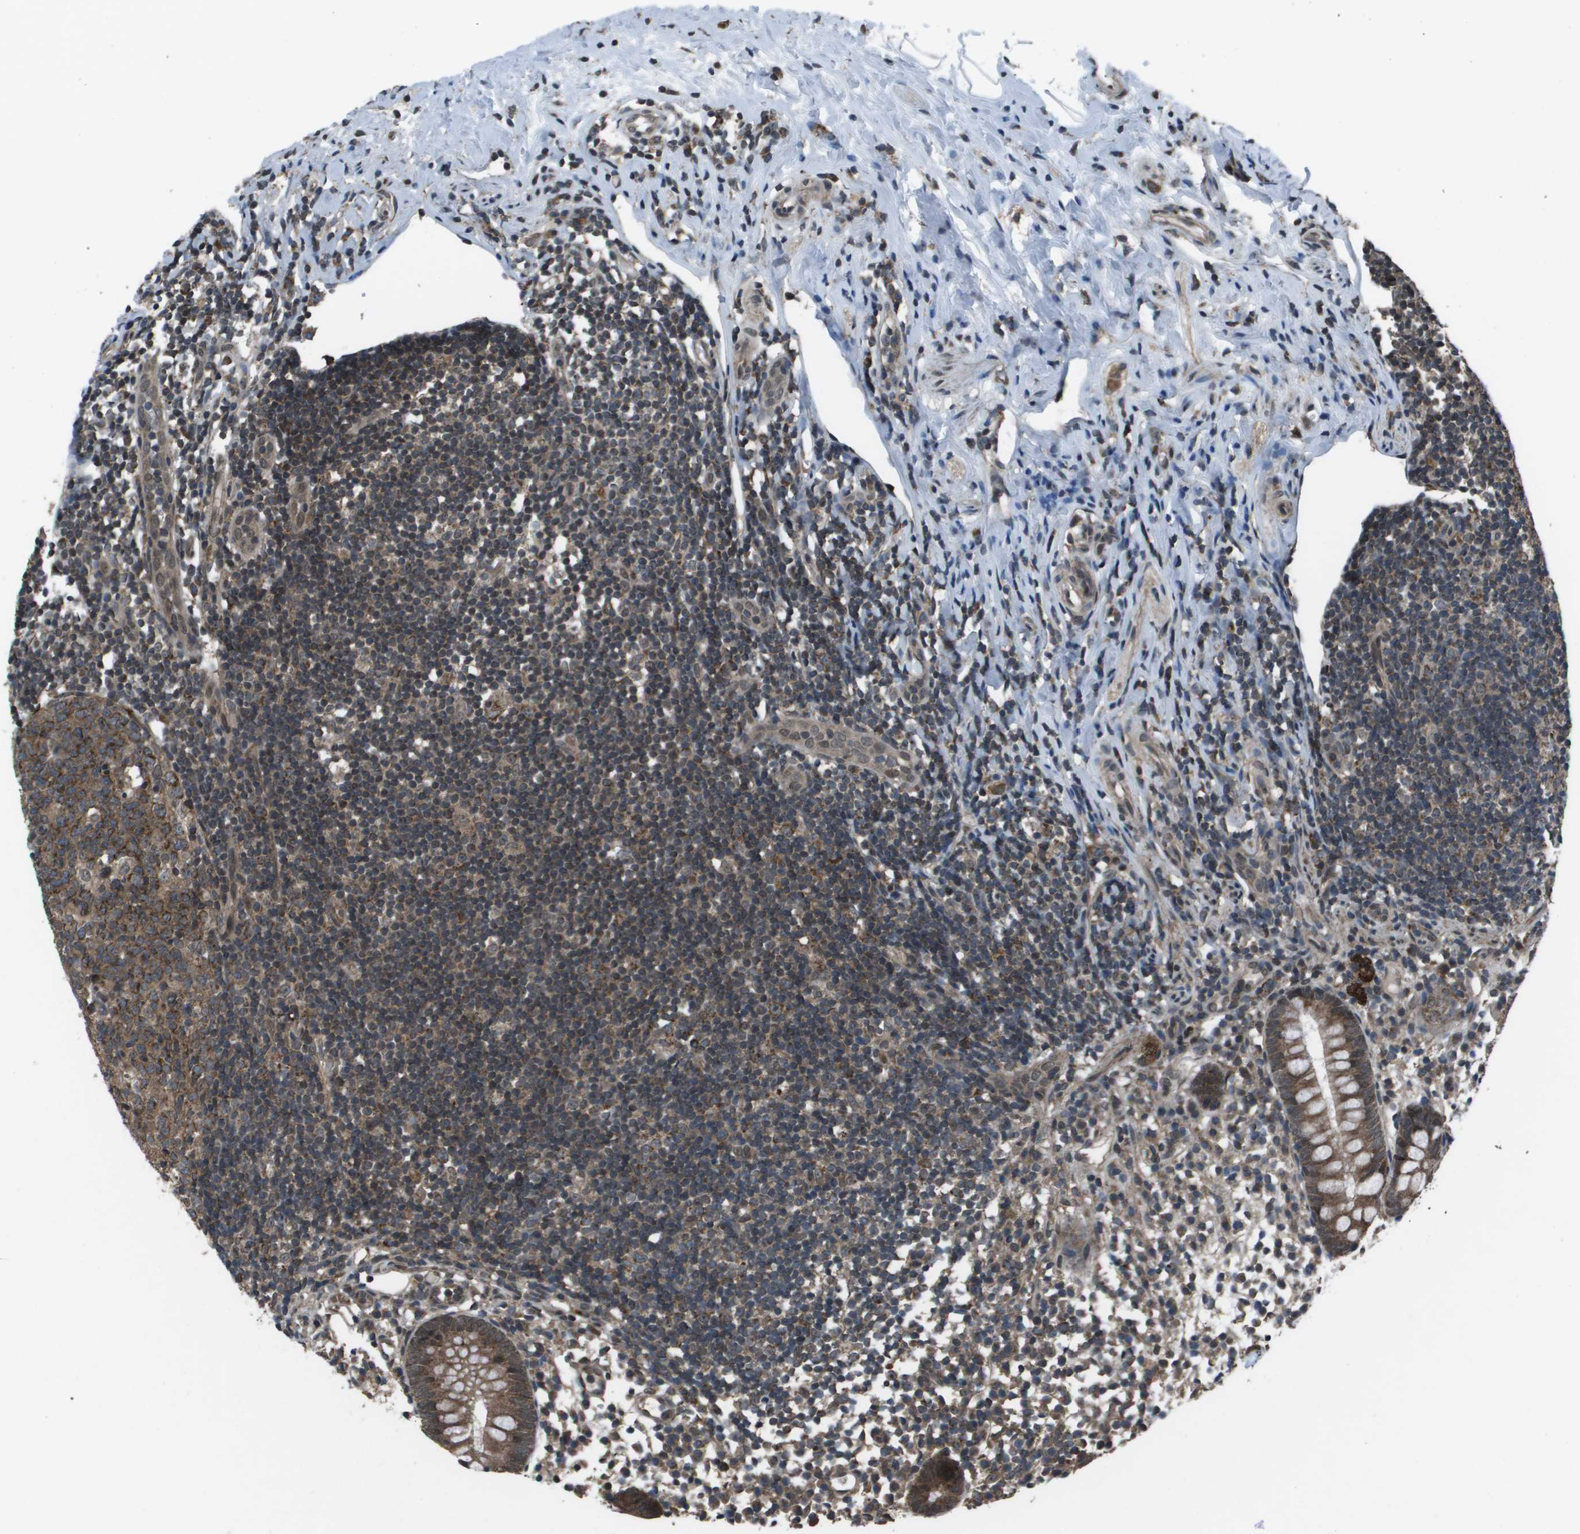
{"staining": {"intensity": "moderate", "quantity": ">75%", "location": "cytoplasmic/membranous"}, "tissue": "appendix", "cell_type": "Glandular cells", "image_type": "normal", "snomed": [{"axis": "morphology", "description": "Normal tissue, NOS"}, {"axis": "topography", "description": "Appendix"}], "caption": "Protein positivity by immunohistochemistry displays moderate cytoplasmic/membranous expression in approximately >75% of glandular cells in benign appendix. (Brightfield microscopy of DAB IHC at high magnification).", "gene": "PPFIA1", "patient": {"sex": "female", "age": 20}}